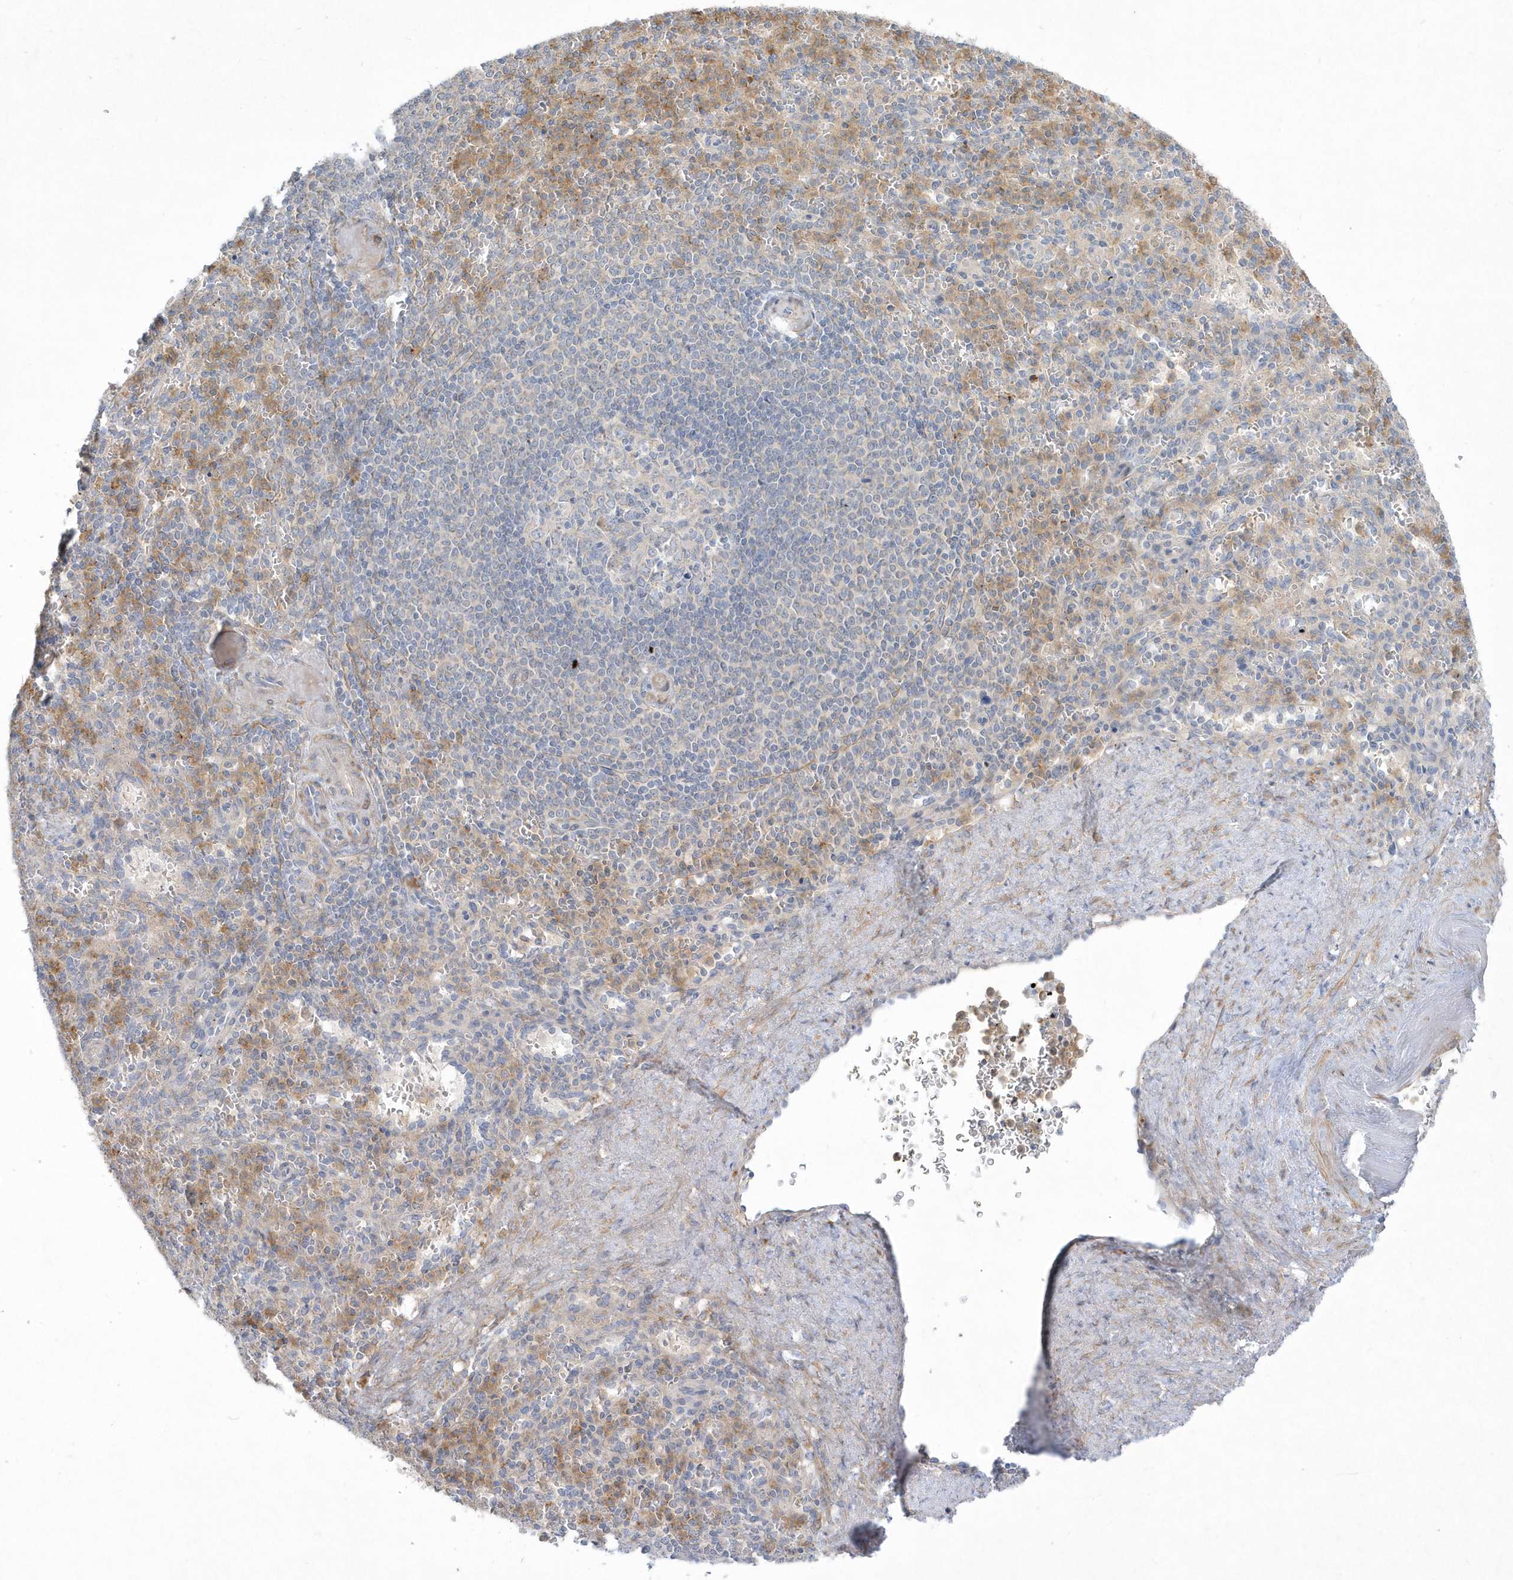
{"staining": {"intensity": "moderate", "quantity": "<25%", "location": "cytoplasmic/membranous"}, "tissue": "spleen", "cell_type": "Cells in red pulp", "image_type": "normal", "snomed": [{"axis": "morphology", "description": "Normal tissue, NOS"}, {"axis": "topography", "description": "Spleen"}], "caption": "About <25% of cells in red pulp in normal human spleen reveal moderate cytoplasmic/membranous protein expression as visualized by brown immunohistochemical staining.", "gene": "LARS1", "patient": {"sex": "female", "age": 74}}